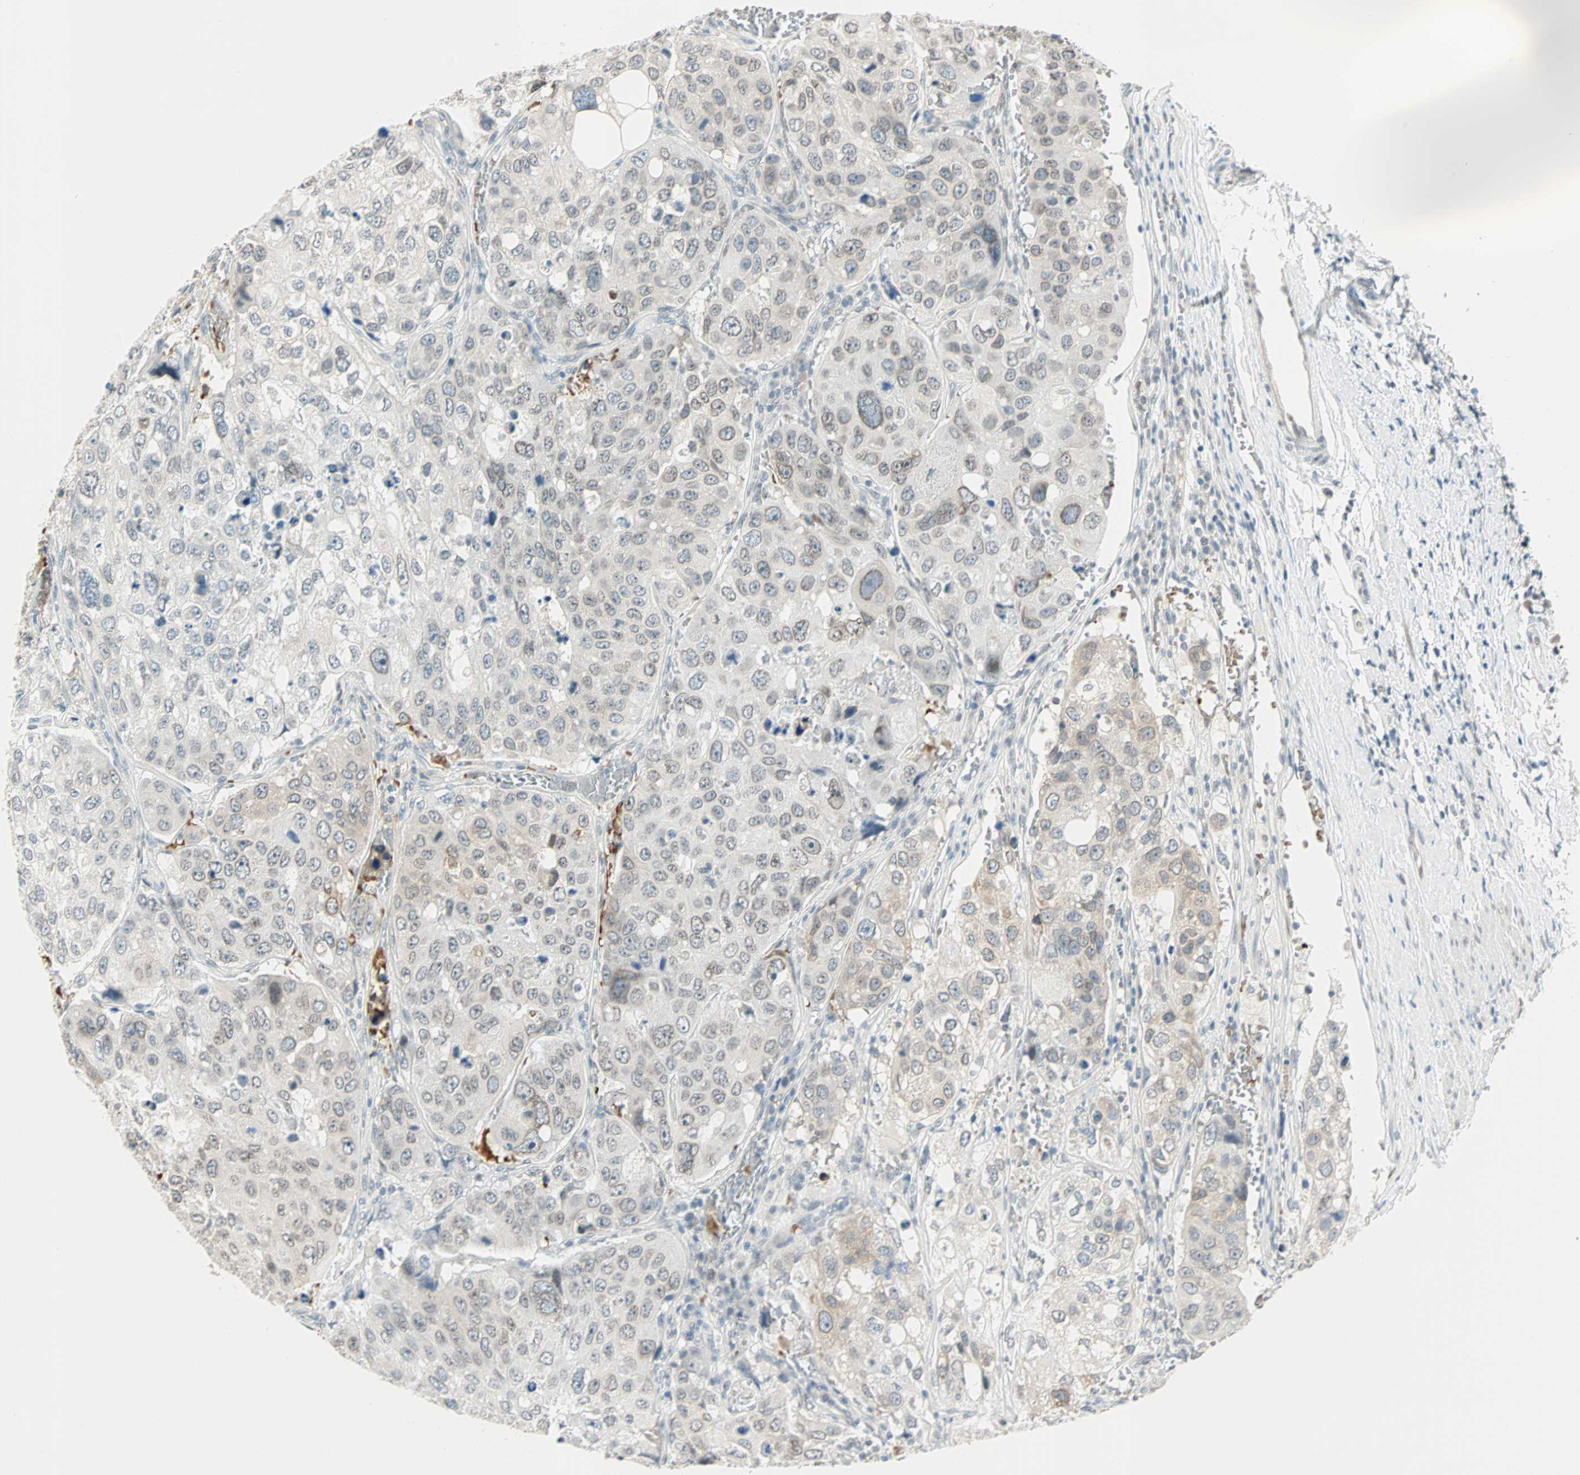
{"staining": {"intensity": "weak", "quantity": "<25%", "location": "cytoplasmic/membranous,nuclear"}, "tissue": "urothelial cancer", "cell_type": "Tumor cells", "image_type": "cancer", "snomed": [{"axis": "morphology", "description": "Urothelial carcinoma, High grade"}, {"axis": "topography", "description": "Lymph node"}, {"axis": "topography", "description": "Urinary bladder"}], "caption": "IHC image of urothelial cancer stained for a protein (brown), which shows no staining in tumor cells.", "gene": "BCAN", "patient": {"sex": "male", "age": 51}}